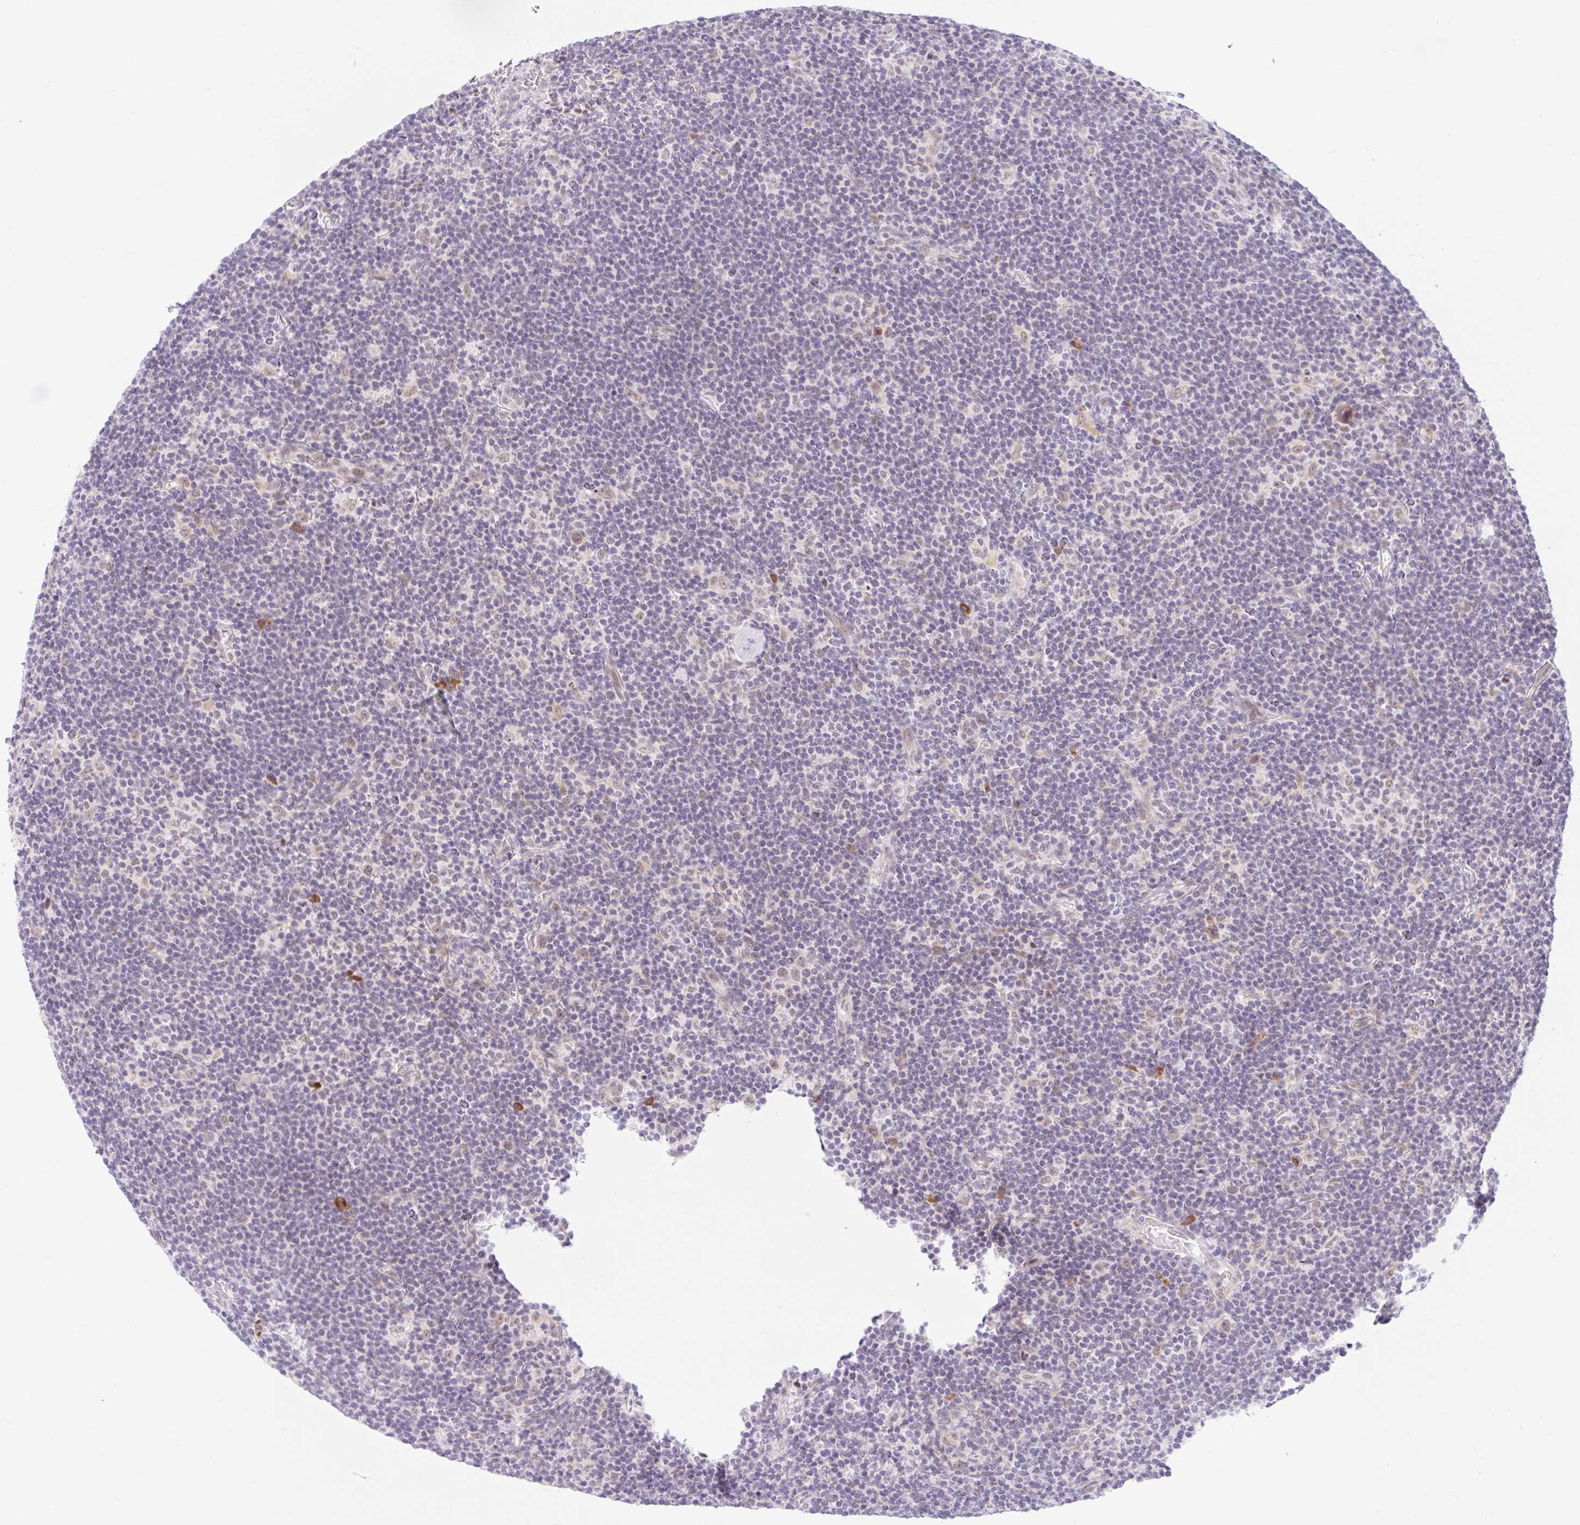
{"staining": {"intensity": "negative", "quantity": "none", "location": "none"}, "tissue": "lymphoma", "cell_type": "Tumor cells", "image_type": "cancer", "snomed": [{"axis": "morphology", "description": "Hodgkin's disease, NOS"}, {"axis": "topography", "description": "Lymph node"}], "caption": "Human Hodgkin's disease stained for a protein using IHC displays no expression in tumor cells.", "gene": "SRSF10", "patient": {"sex": "female", "age": 57}}